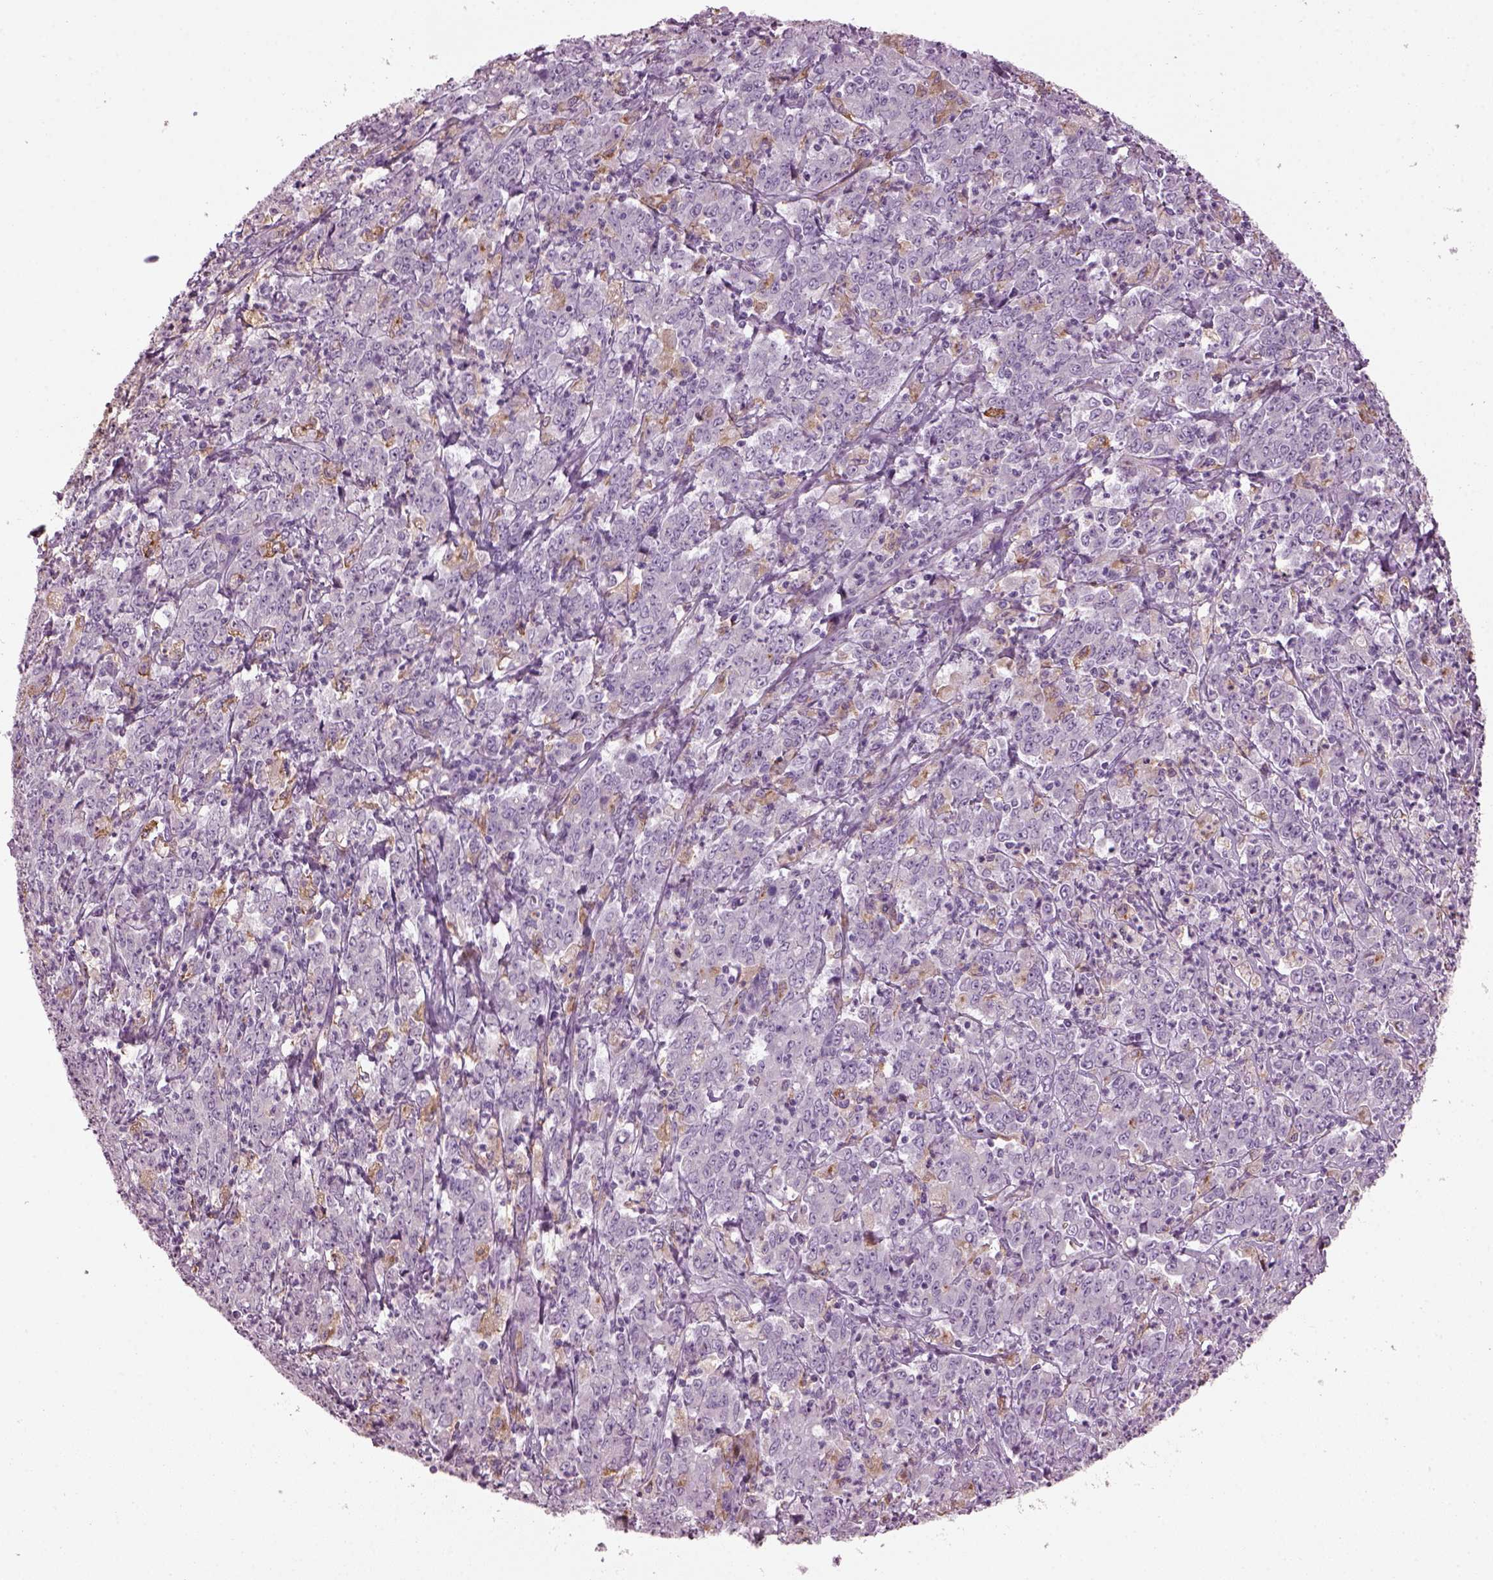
{"staining": {"intensity": "negative", "quantity": "none", "location": "none"}, "tissue": "stomach cancer", "cell_type": "Tumor cells", "image_type": "cancer", "snomed": [{"axis": "morphology", "description": "Adenocarcinoma, NOS"}, {"axis": "topography", "description": "Stomach, lower"}], "caption": "Immunohistochemistry image of neoplastic tissue: human stomach cancer stained with DAB reveals no significant protein staining in tumor cells. (Stains: DAB IHC with hematoxylin counter stain, Microscopy: brightfield microscopy at high magnification).", "gene": "TMEM231", "patient": {"sex": "female", "age": 71}}